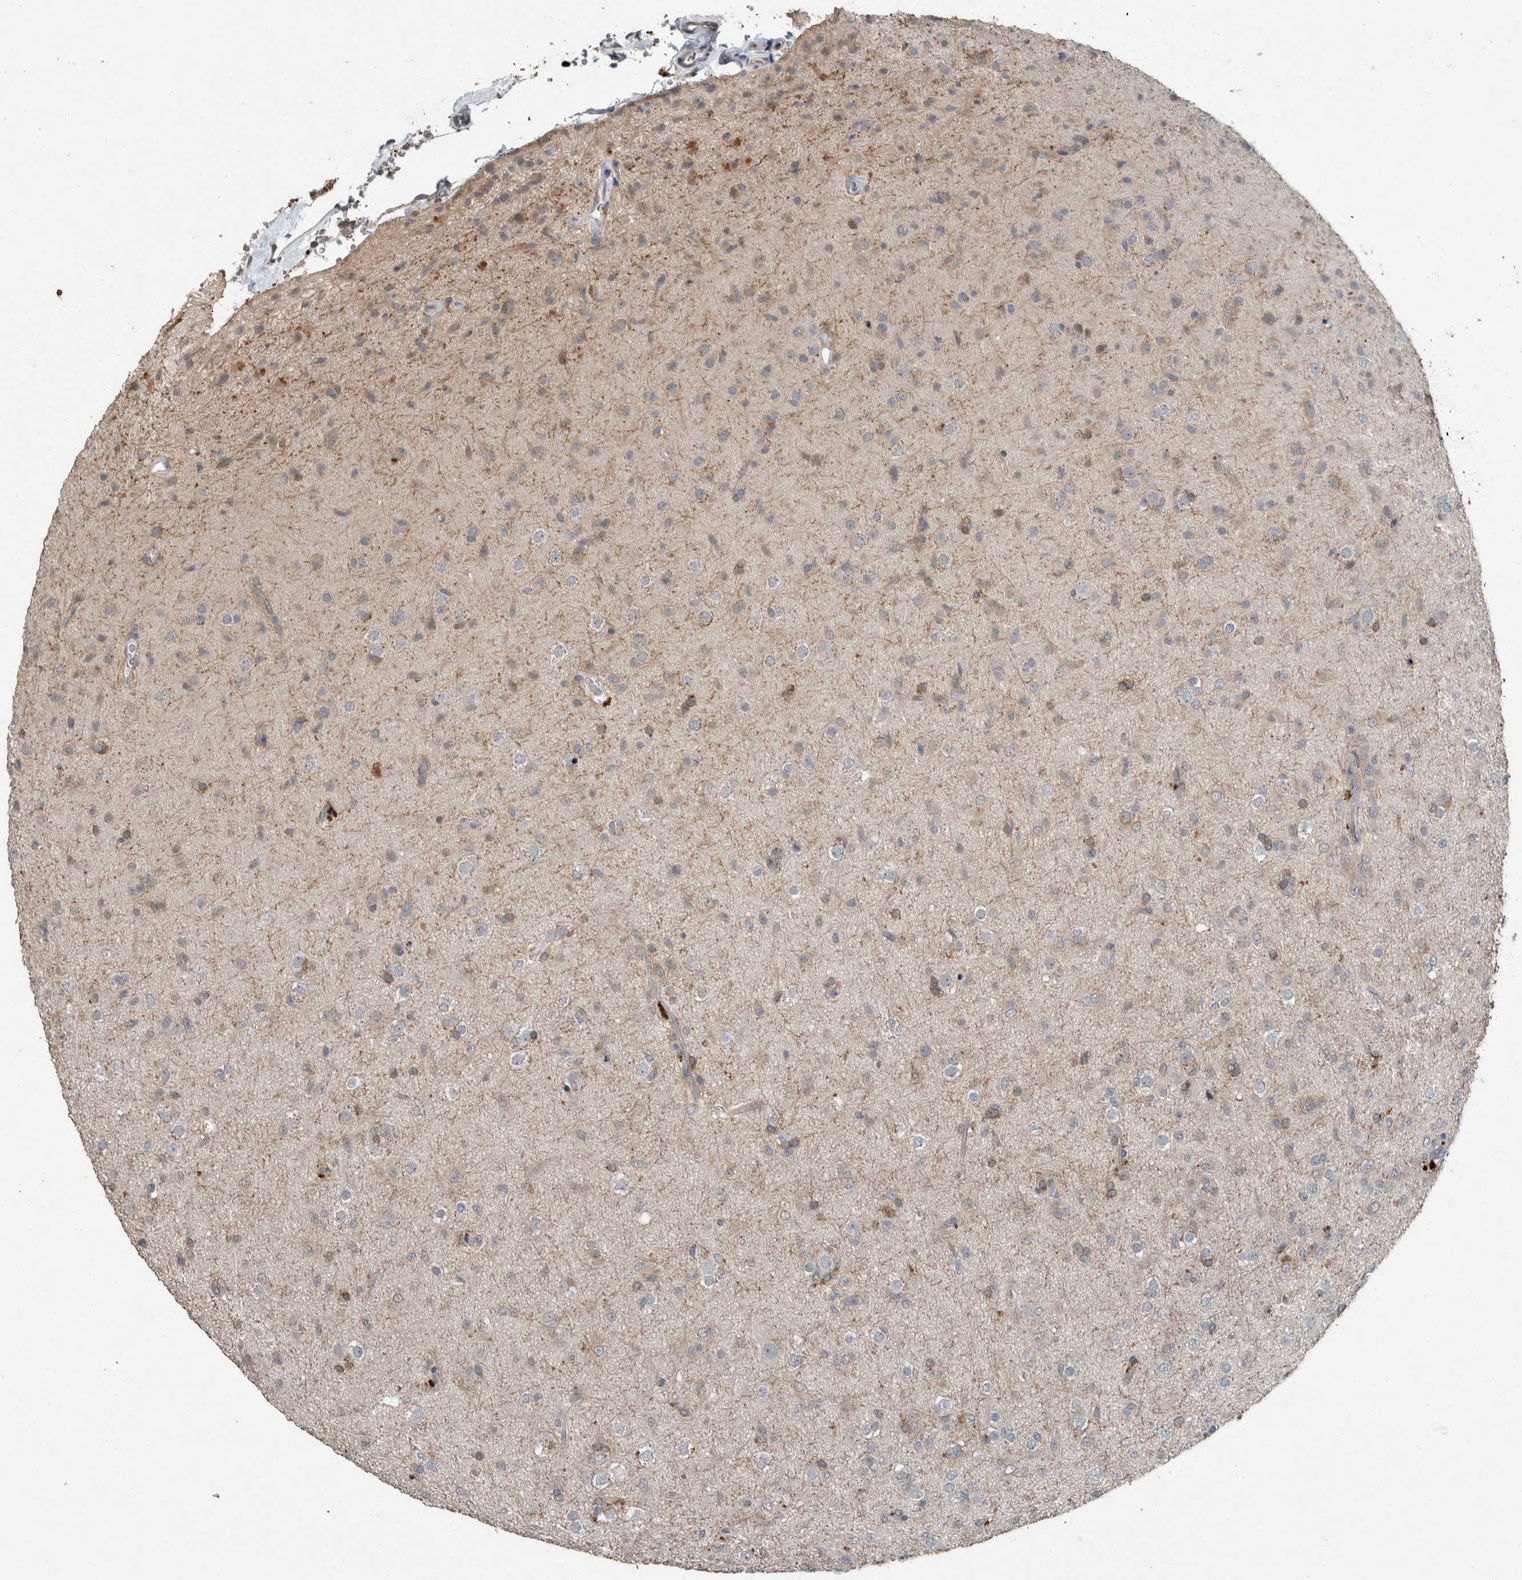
{"staining": {"intensity": "weak", "quantity": "<25%", "location": "cytoplasmic/membranous"}, "tissue": "glioma", "cell_type": "Tumor cells", "image_type": "cancer", "snomed": [{"axis": "morphology", "description": "Glioma, malignant, Low grade"}, {"axis": "topography", "description": "Brain"}], "caption": "Tumor cells are negative for protein expression in human glioma. Nuclei are stained in blue.", "gene": "KNTC1", "patient": {"sex": "male", "age": 65}}